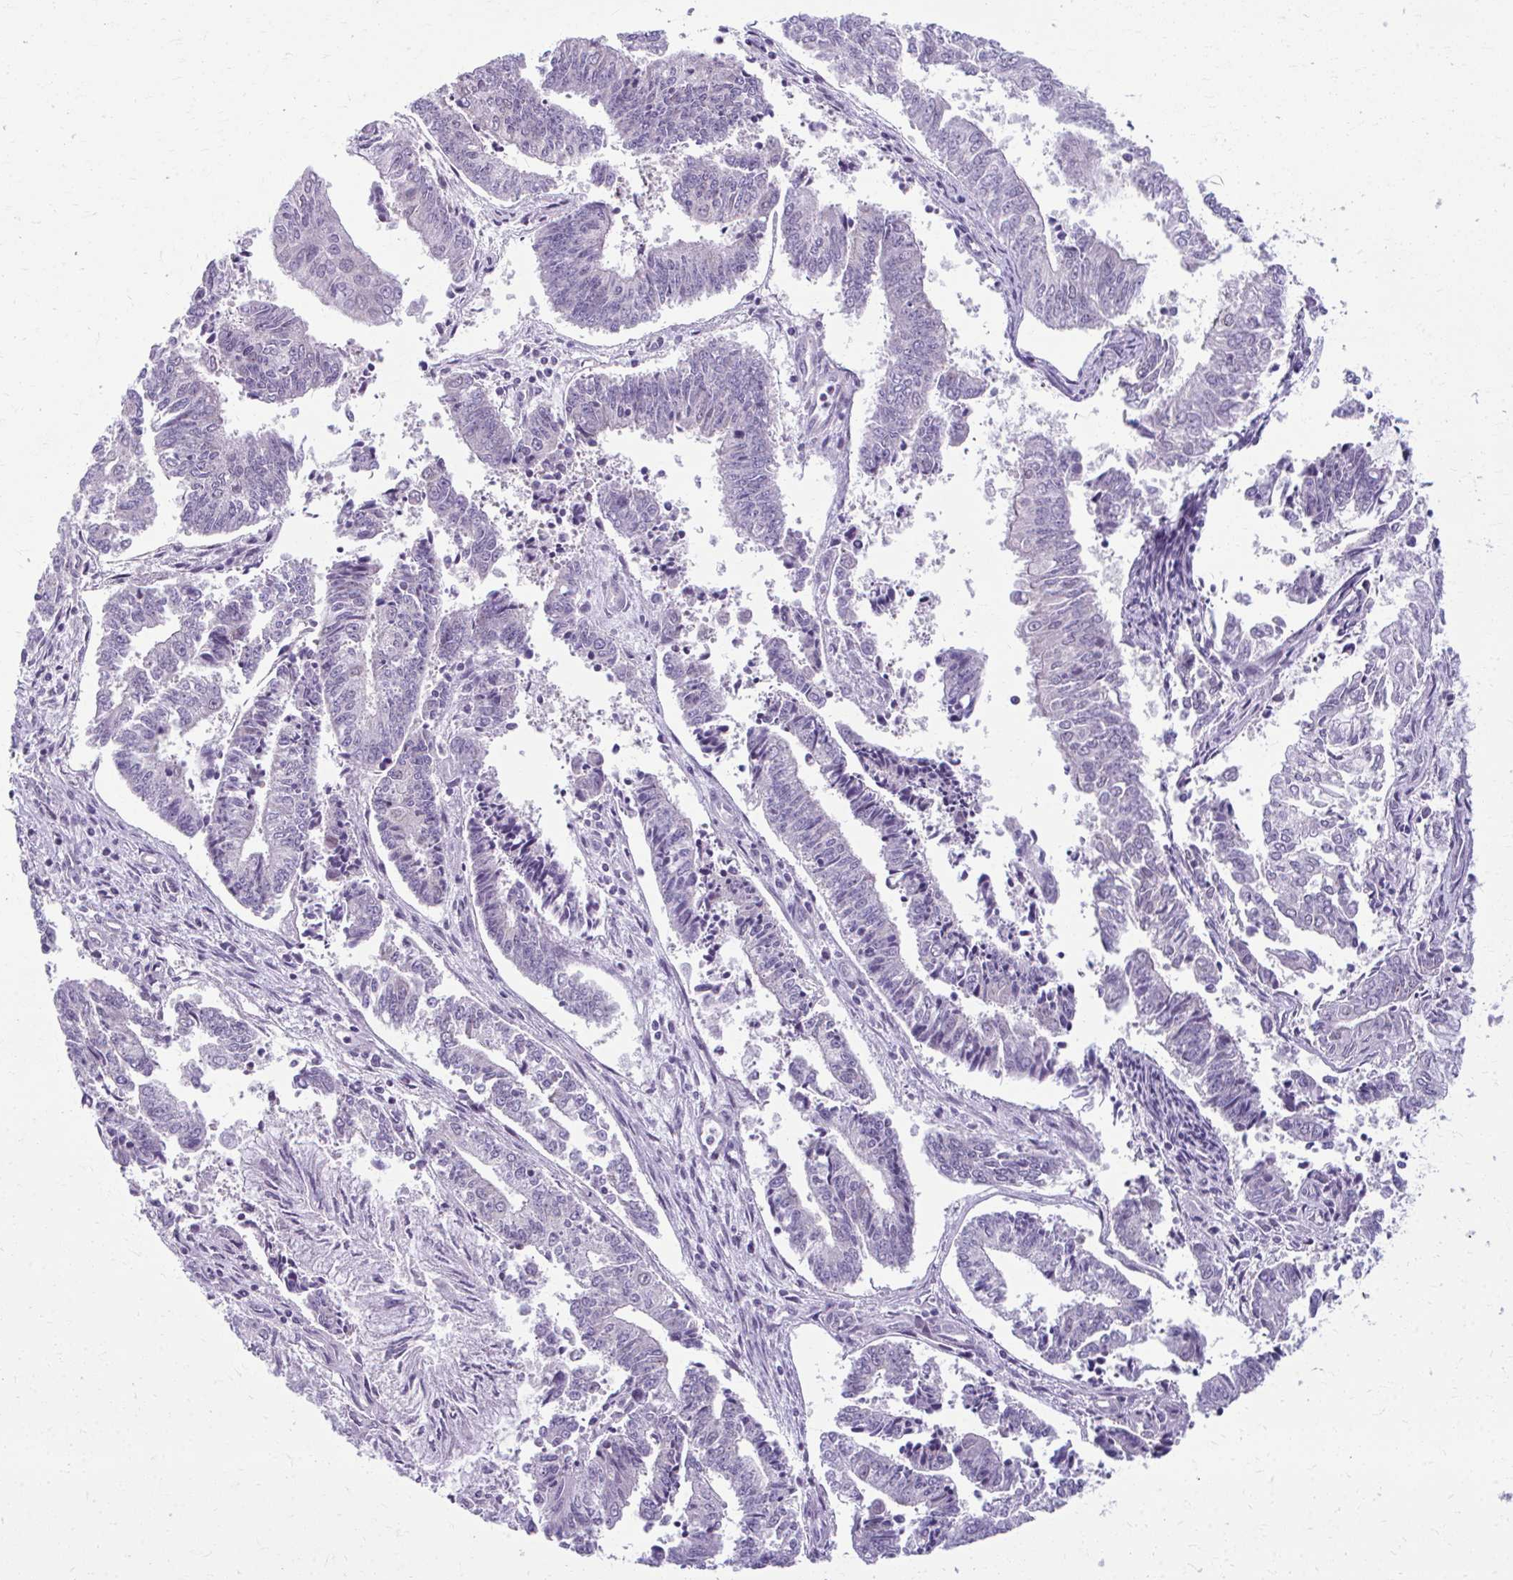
{"staining": {"intensity": "negative", "quantity": "none", "location": "none"}, "tissue": "endometrial cancer", "cell_type": "Tumor cells", "image_type": "cancer", "snomed": [{"axis": "morphology", "description": "Adenocarcinoma, NOS"}, {"axis": "topography", "description": "Endometrium"}], "caption": "A high-resolution histopathology image shows immunohistochemistry (IHC) staining of adenocarcinoma (endometrial), which exhibits no significant positivity in tumor cells.", "gene": "MAF1", "patient": {"sex": "female", "age": 61}}